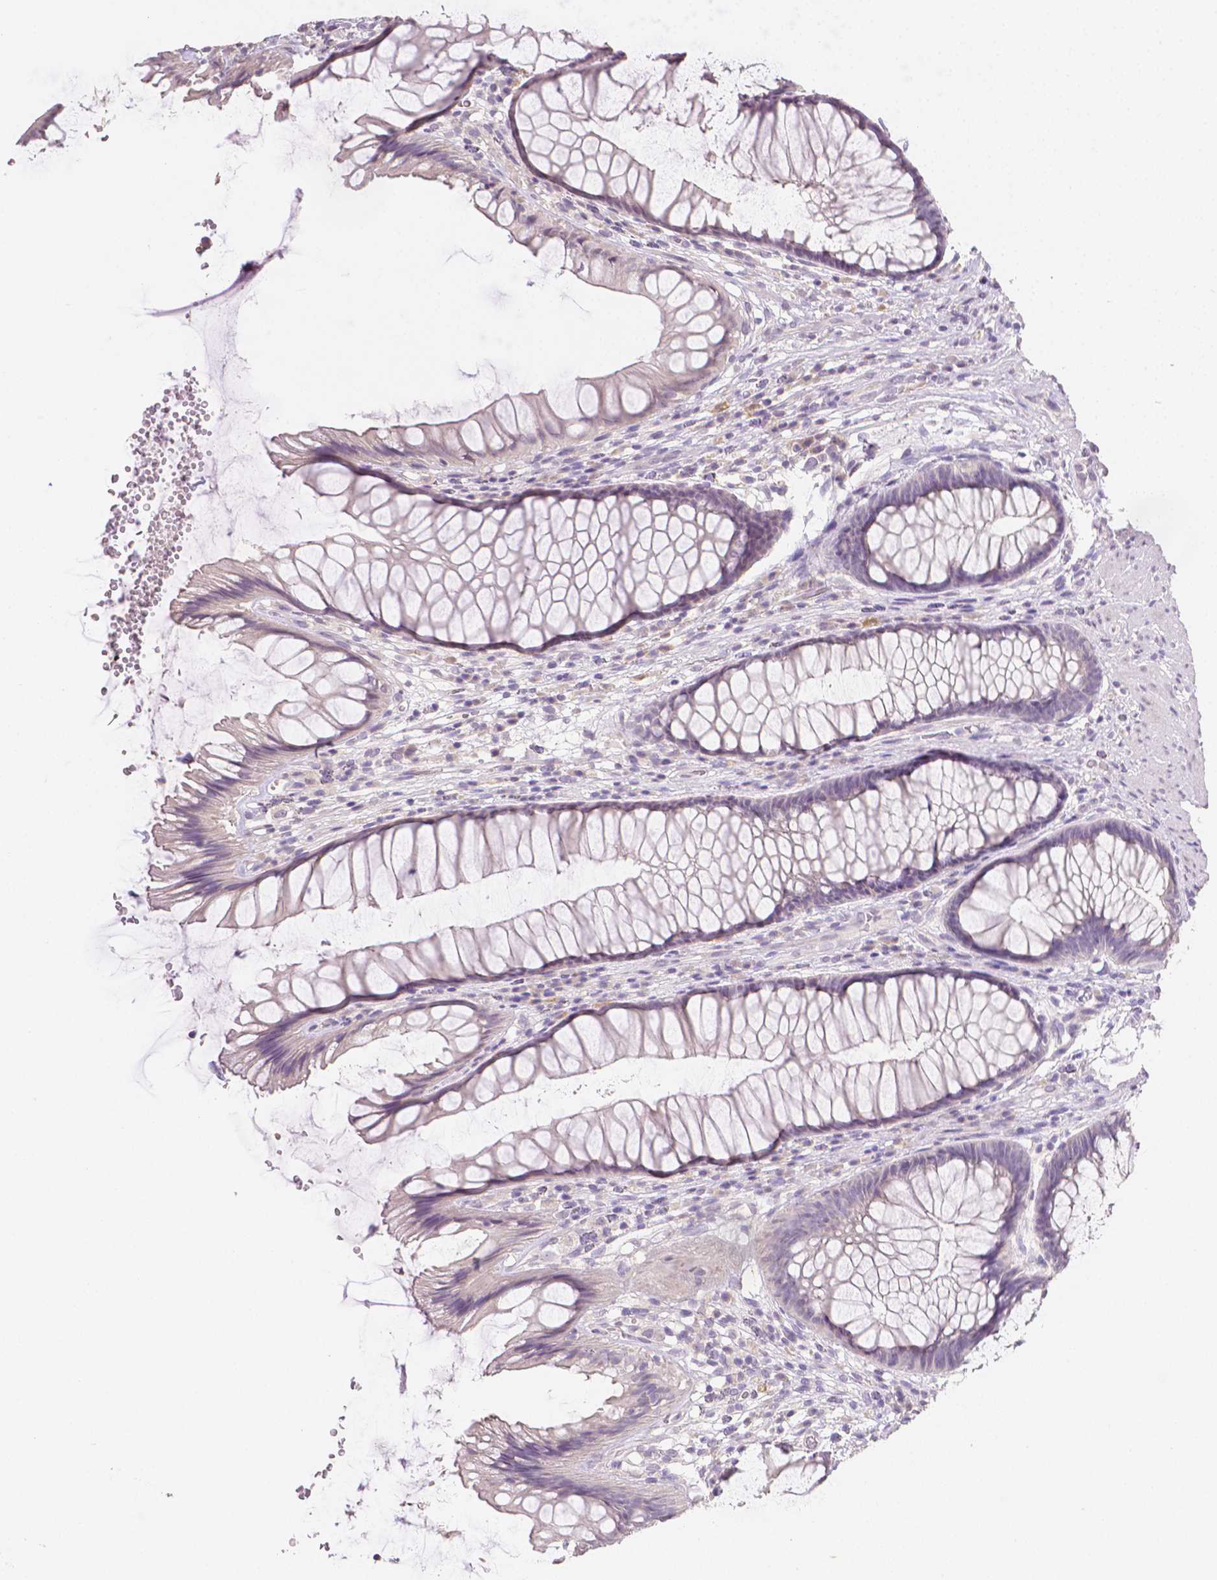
{"staining": {"intensity": "weak", "quantity": "<25%", "location": "cytoplasmic/membranous"}, "tissue": "rectum", "cell_type": "Glandular cells", "image_type": "normal", "snomed": [{"axis": "morphology", "description": "Normal tissue, NOS"}, {"axis": "topography", "description": "Rectum"}], "caption": "Glandular cells show no significant protein positivity in unremarkable rectum. Nuclei are stained in blue.", "gene": "TGM1", "patient": {"sex": "male", "age": 53}}